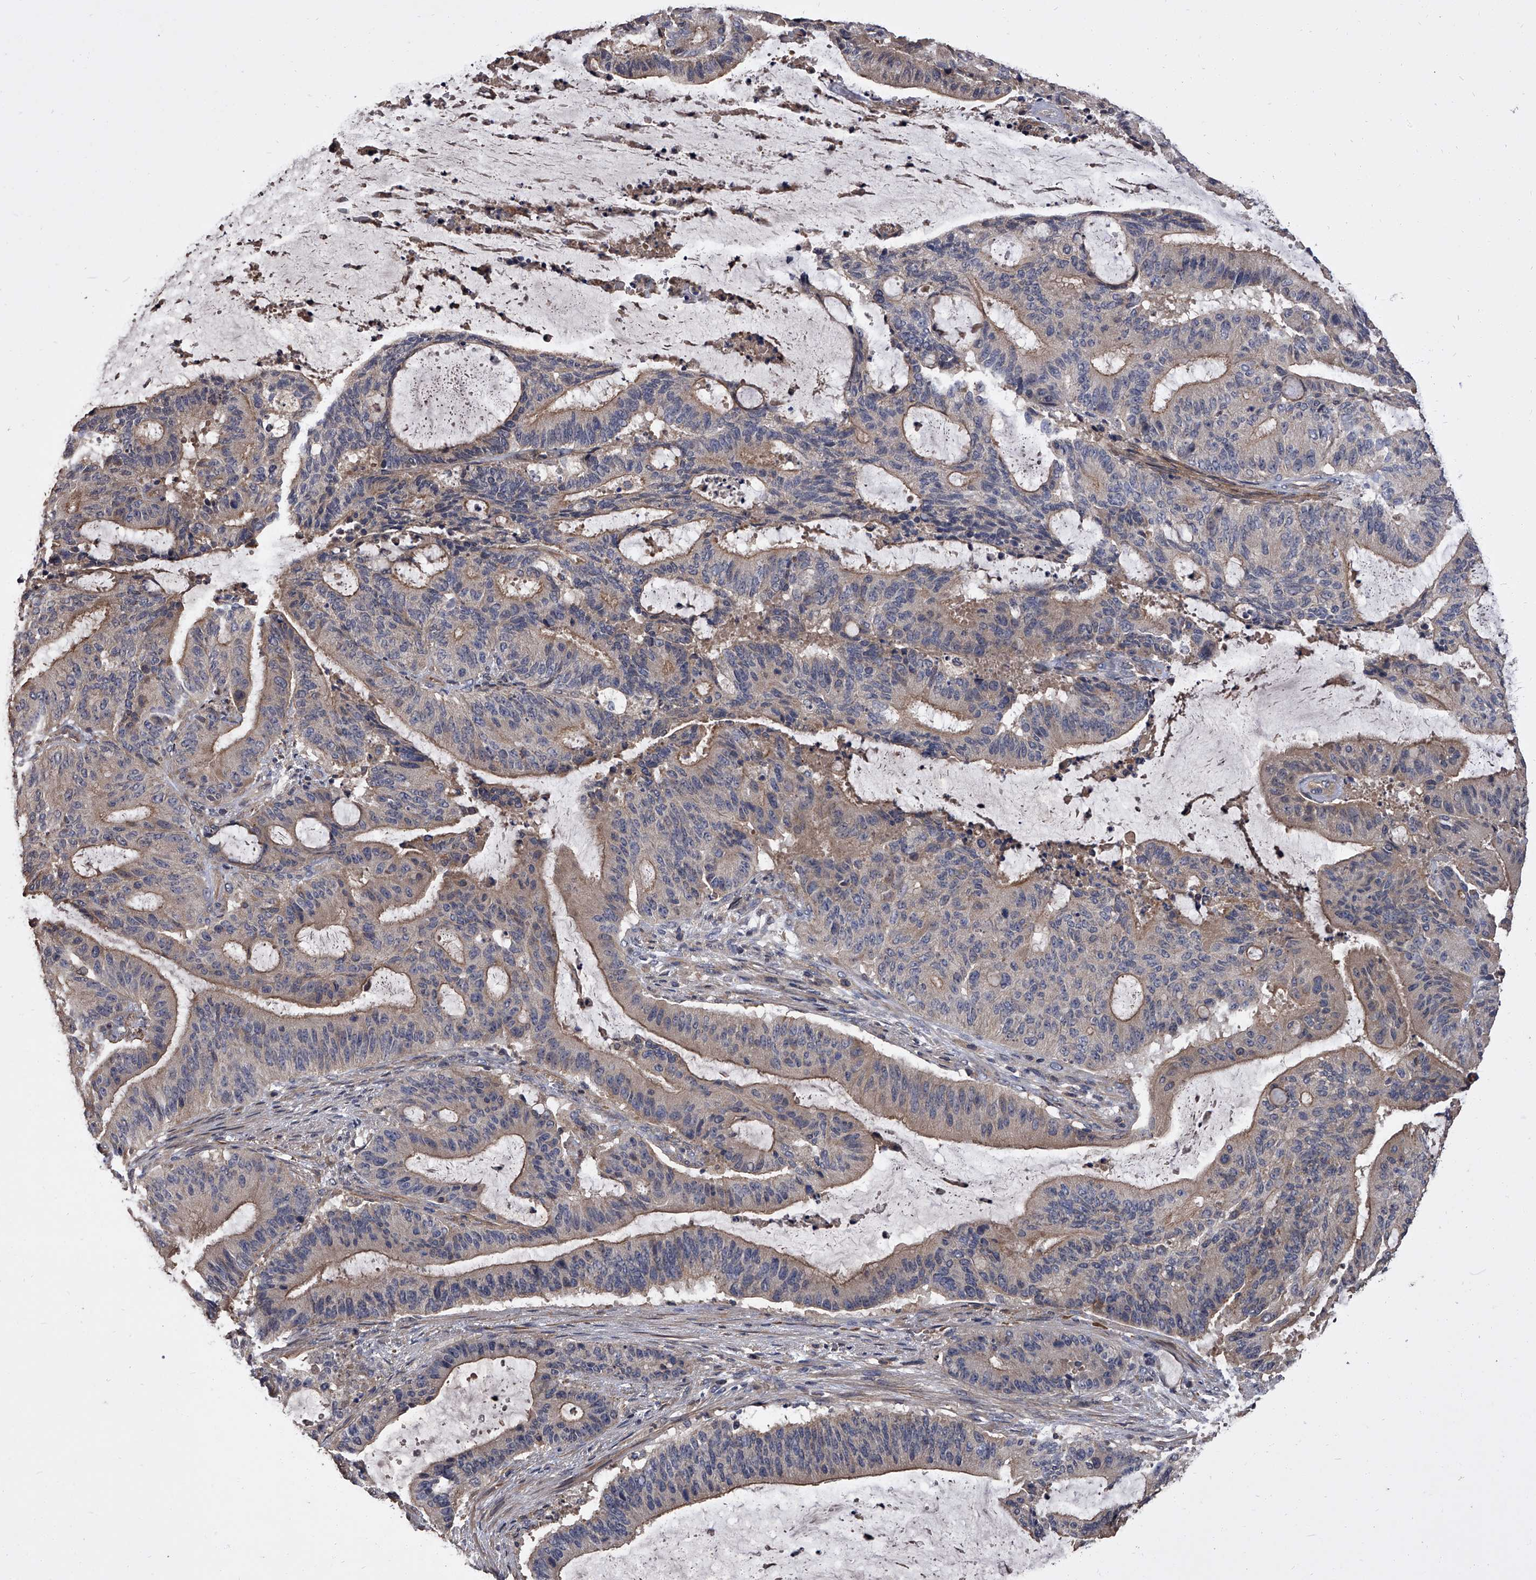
{"staining": {"intensity": "weak", "quantity": ">75%", "location": "cytoplasmic/membranous"}, "tissue": "liver cancer", "cell_type": "Tumor cells", "image_type": "cancer", "snomed": [{"axis": "morphology", "description": "Normal tissue, NOS"}, {"axis": "morphology", "description": "Cholangiocarcinoma"}, {"axis": "topography", "description": "Liver"}, {"axis": "topography", "description": "Peripheral nerve tissue"}], "caption": "There is low levels of weak cytoplasmic/membranous staining in tumor cells of liver cholangiocarcinoma, as demonstrated by immunohistochemical staining (brown color).", "gene": "STK36", "patient": {"sex": "female", "age": 73}}